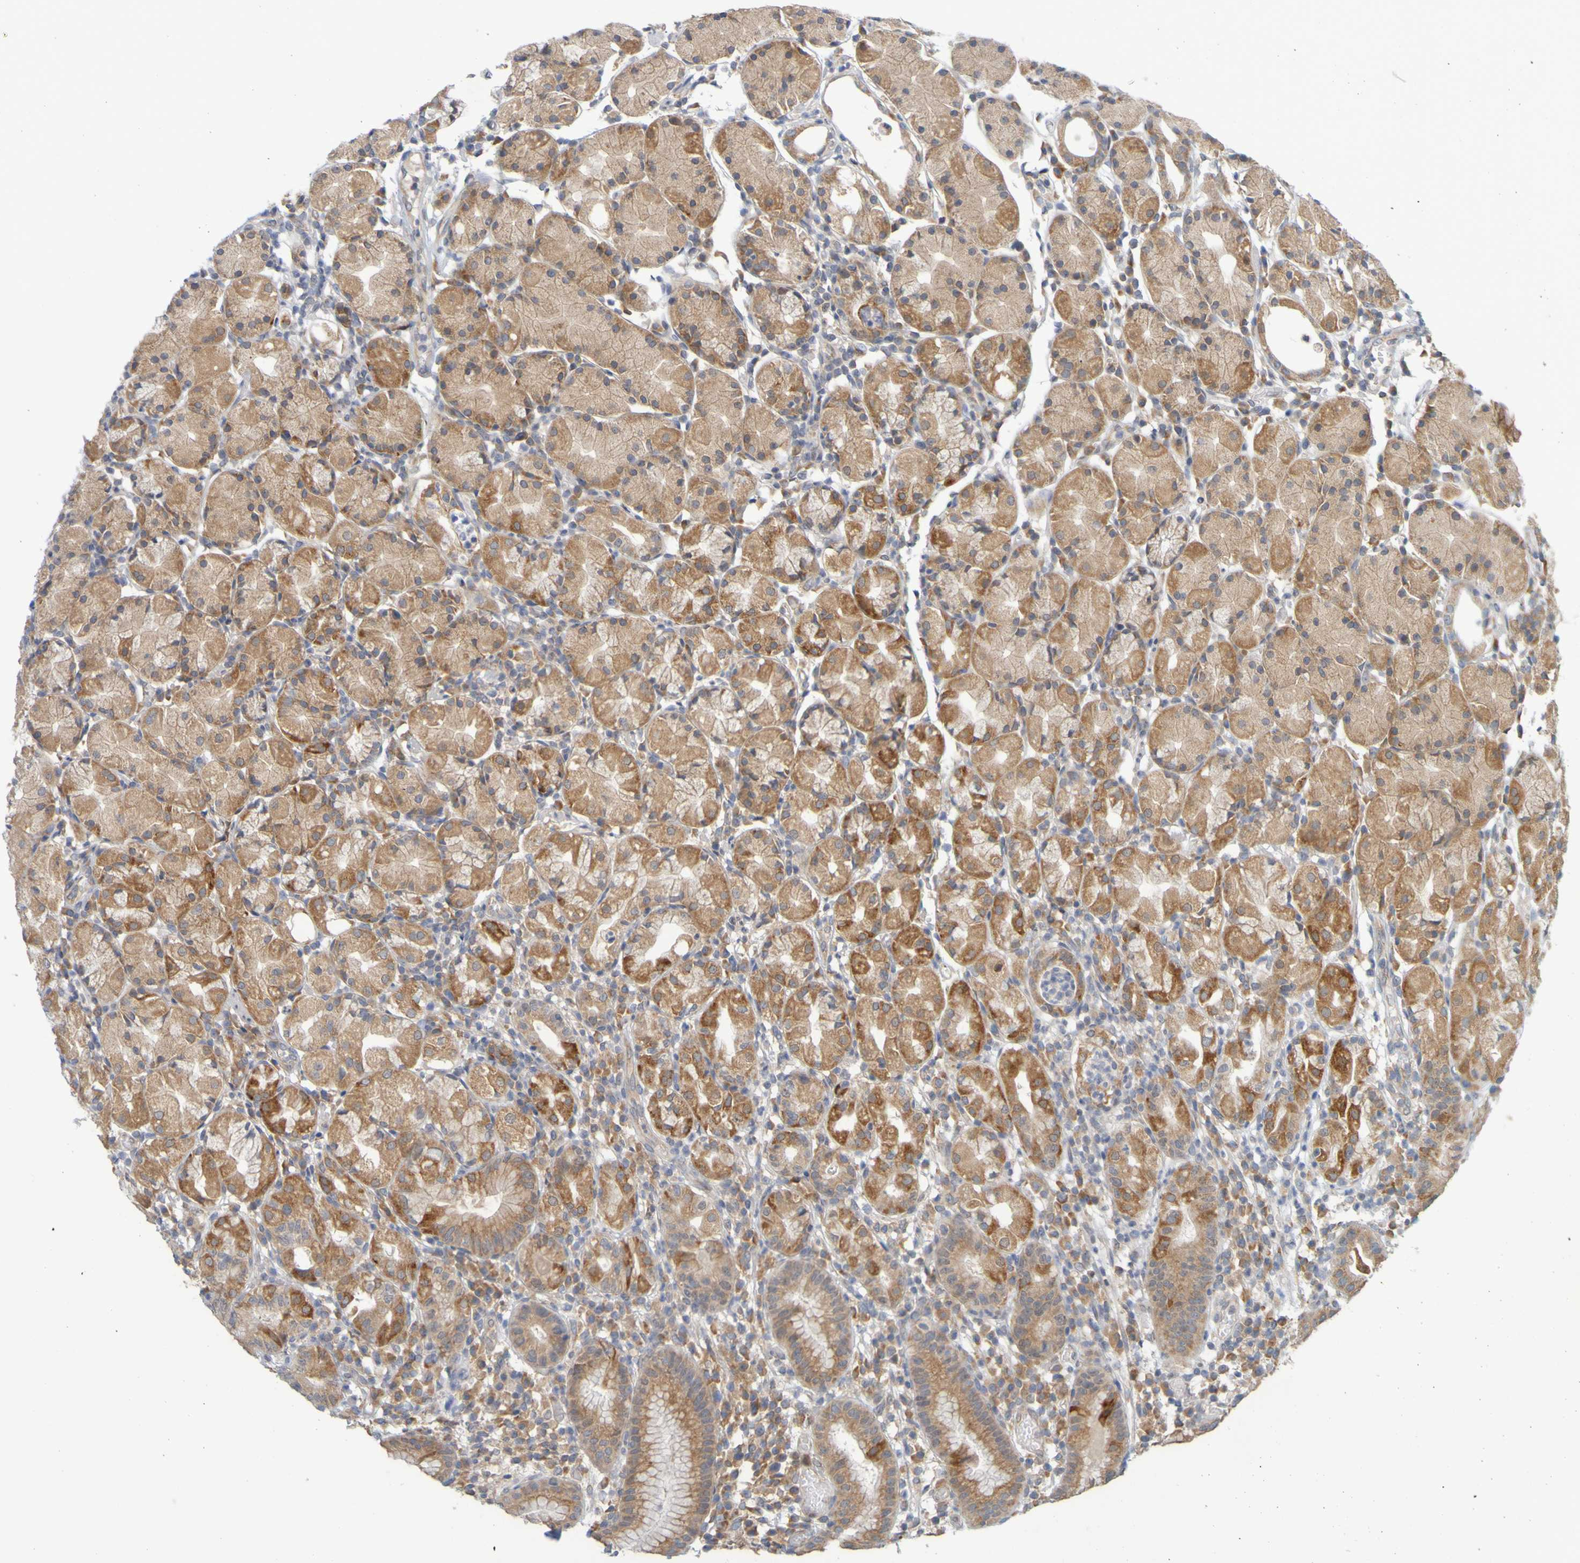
{"staining": {"intensity": "moderate", "quantity": ">75%", "location": "cytoplasmic/membranous"}, "tissue": "stomach", "cell_type": "Glandular cells", "image_type": "normal", "snomed": [{"axis": "morphology", "description": "Normal tissue, NOS"}, {"axis": "topography", "description": "Stomach"}, {"axis": "topography", "description": "Stomach, lower"}], "caption": "Immunohistochemical staining of benign stomach exhibits medium levels of moderate cytoplasmic/membranous positivity in approximately >75% of glandular cells.", "gene": "MOGS", "patient": {"sex": "female", "age": 75}}